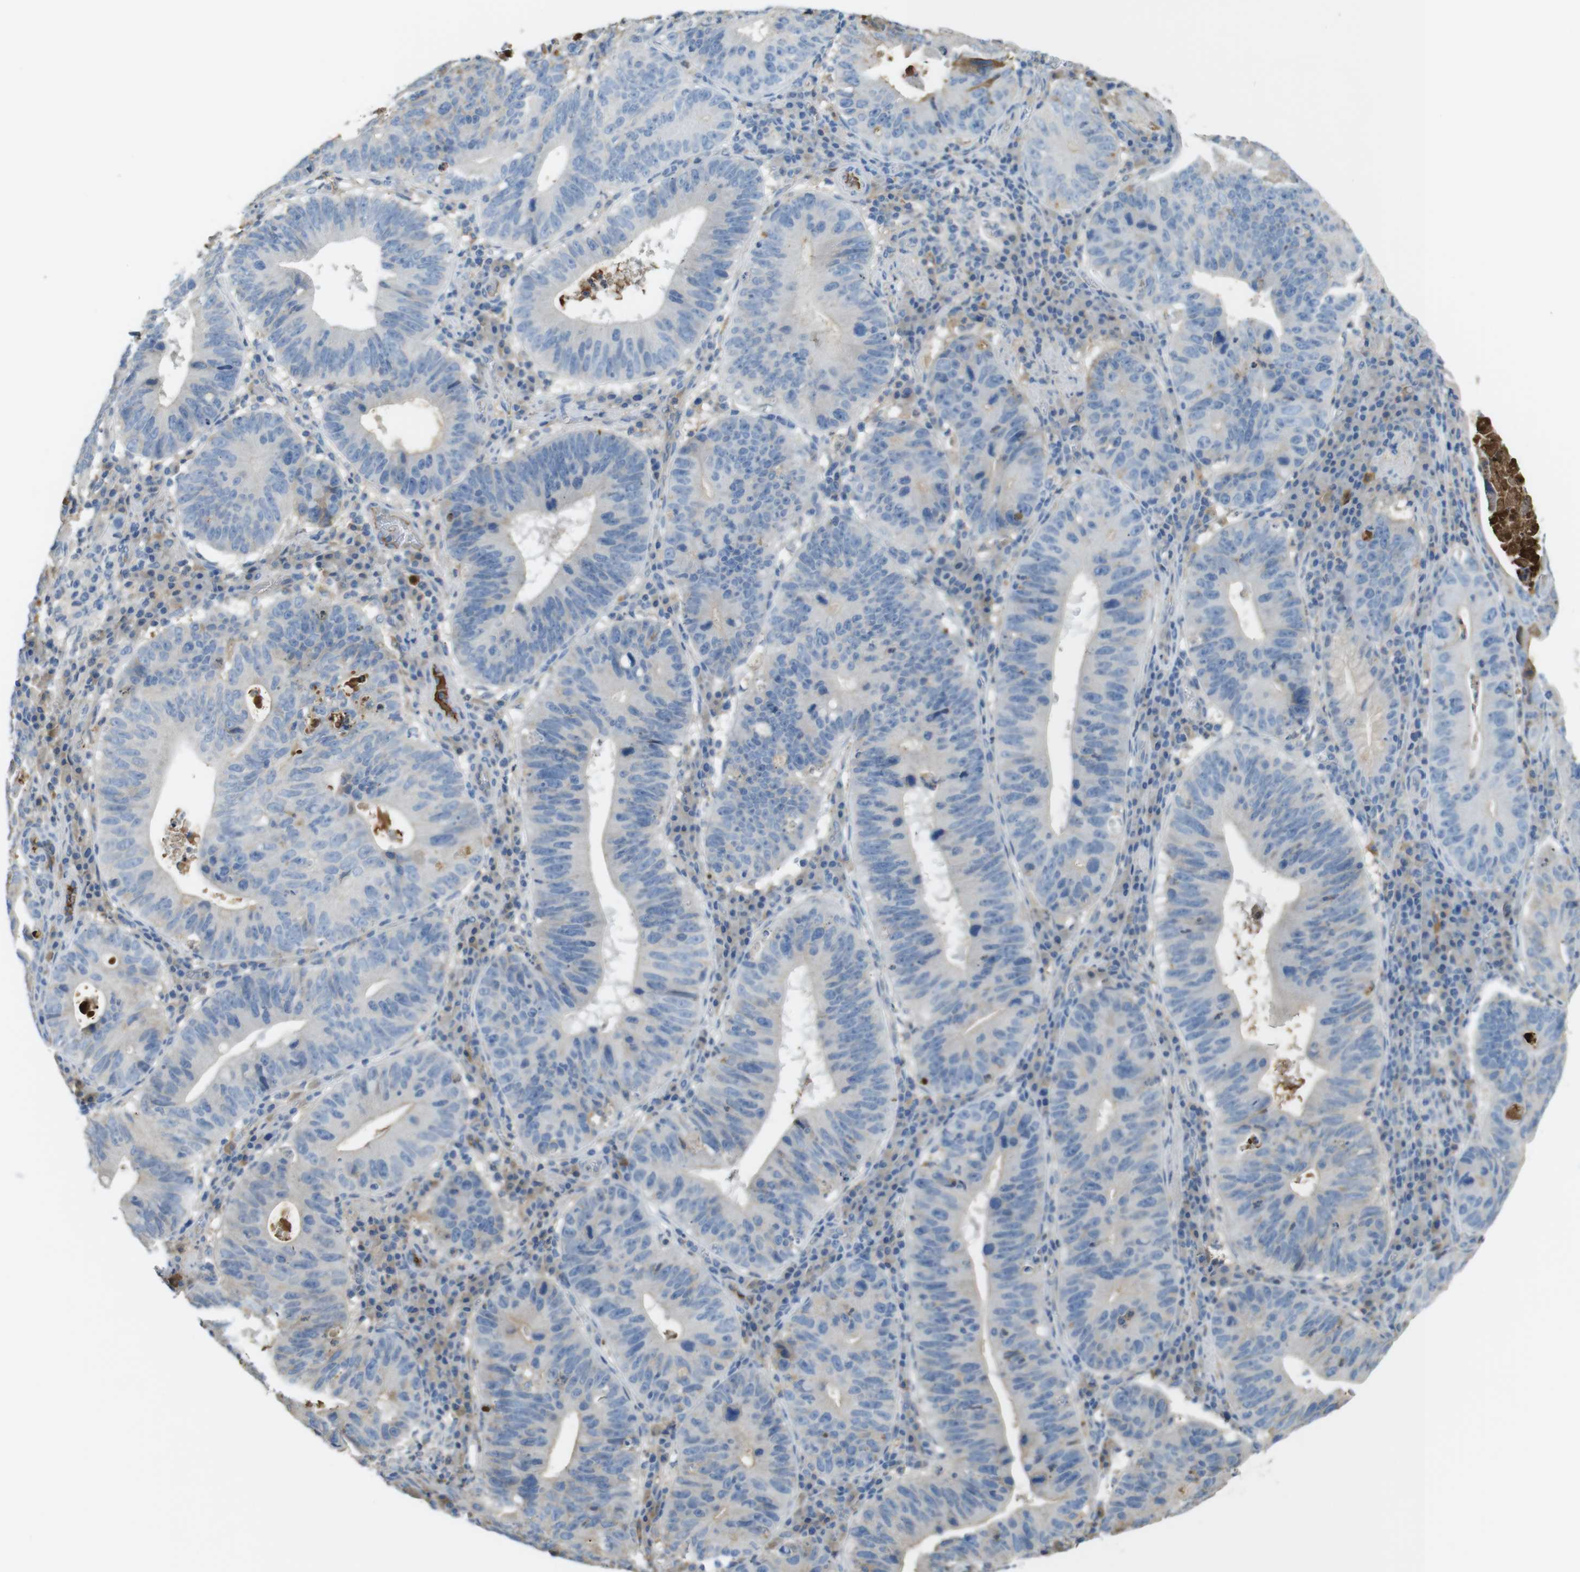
{"staining": {"intensity": "negative", "quantity": "none", "location": "none"}, "tissue": "stomach cancer", "cell_type": "Tumor cells", "image_type": "cancer", "snomed": [{"axis": "morphology", "description": "Adenocarcinoma, NOS"}, {"axis": "topography", "description": "Stomach"}], "caption": "This is an immunohistochemistry (IHC) histopathology image of stomach cancer (adenocarcinoma). There is no staining in tumor cells.", "gene": "LTBP4", "patient": {"sex": "male", "age": 59}}